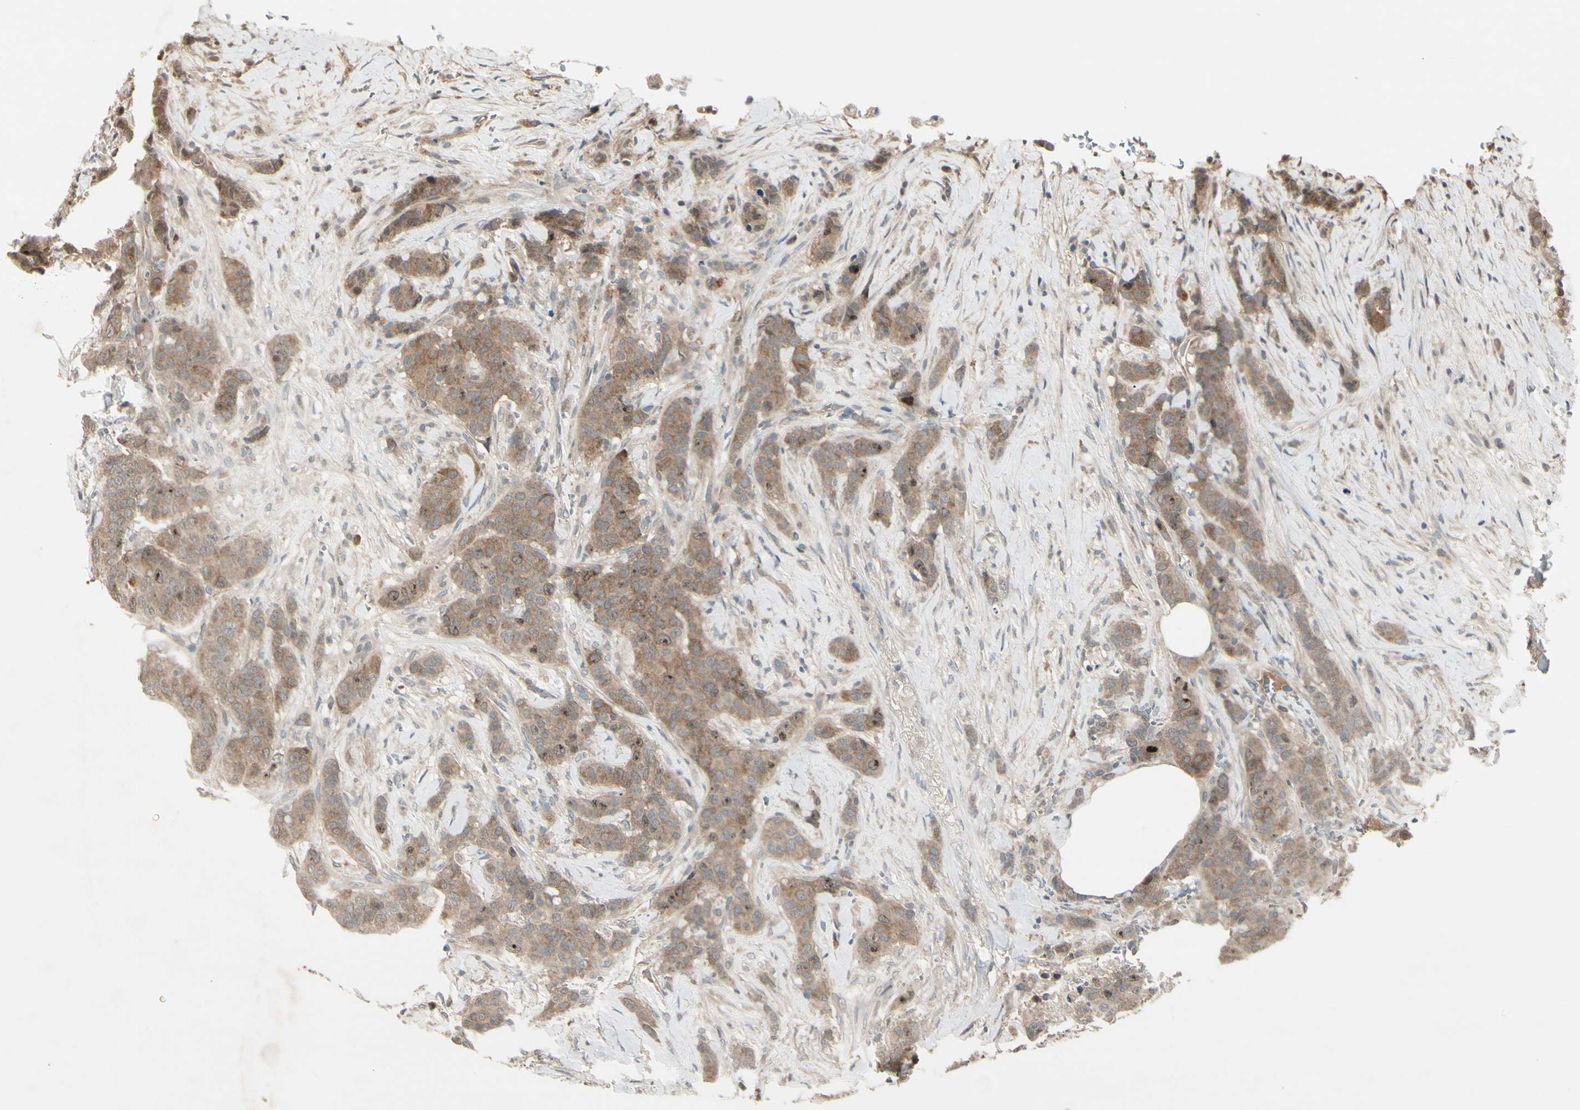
{"staining": {"intensity": "moderate", "quantity": ">75%", "location": "cytoplasmic/membranous"}, "tissue": "breast cancer", "cell_type": "Tumor cells", "image_type": "cancer", "snomed": [{"axis": "morphology", "description": "Duct carcinoma"}, {"axis": "topography", "description": "Breast"}], "caption": "A brown stain shows moderate cytoplasmic/membranous positivity of a protein in human breast cancer tumor cells. The protein is stained brown, and the nuclei are stained in blue (DAB IHC with brightfield microscopy, high magnification).", "gene": "FHDC1", "patient": {"sex": "female", "age": 40}}